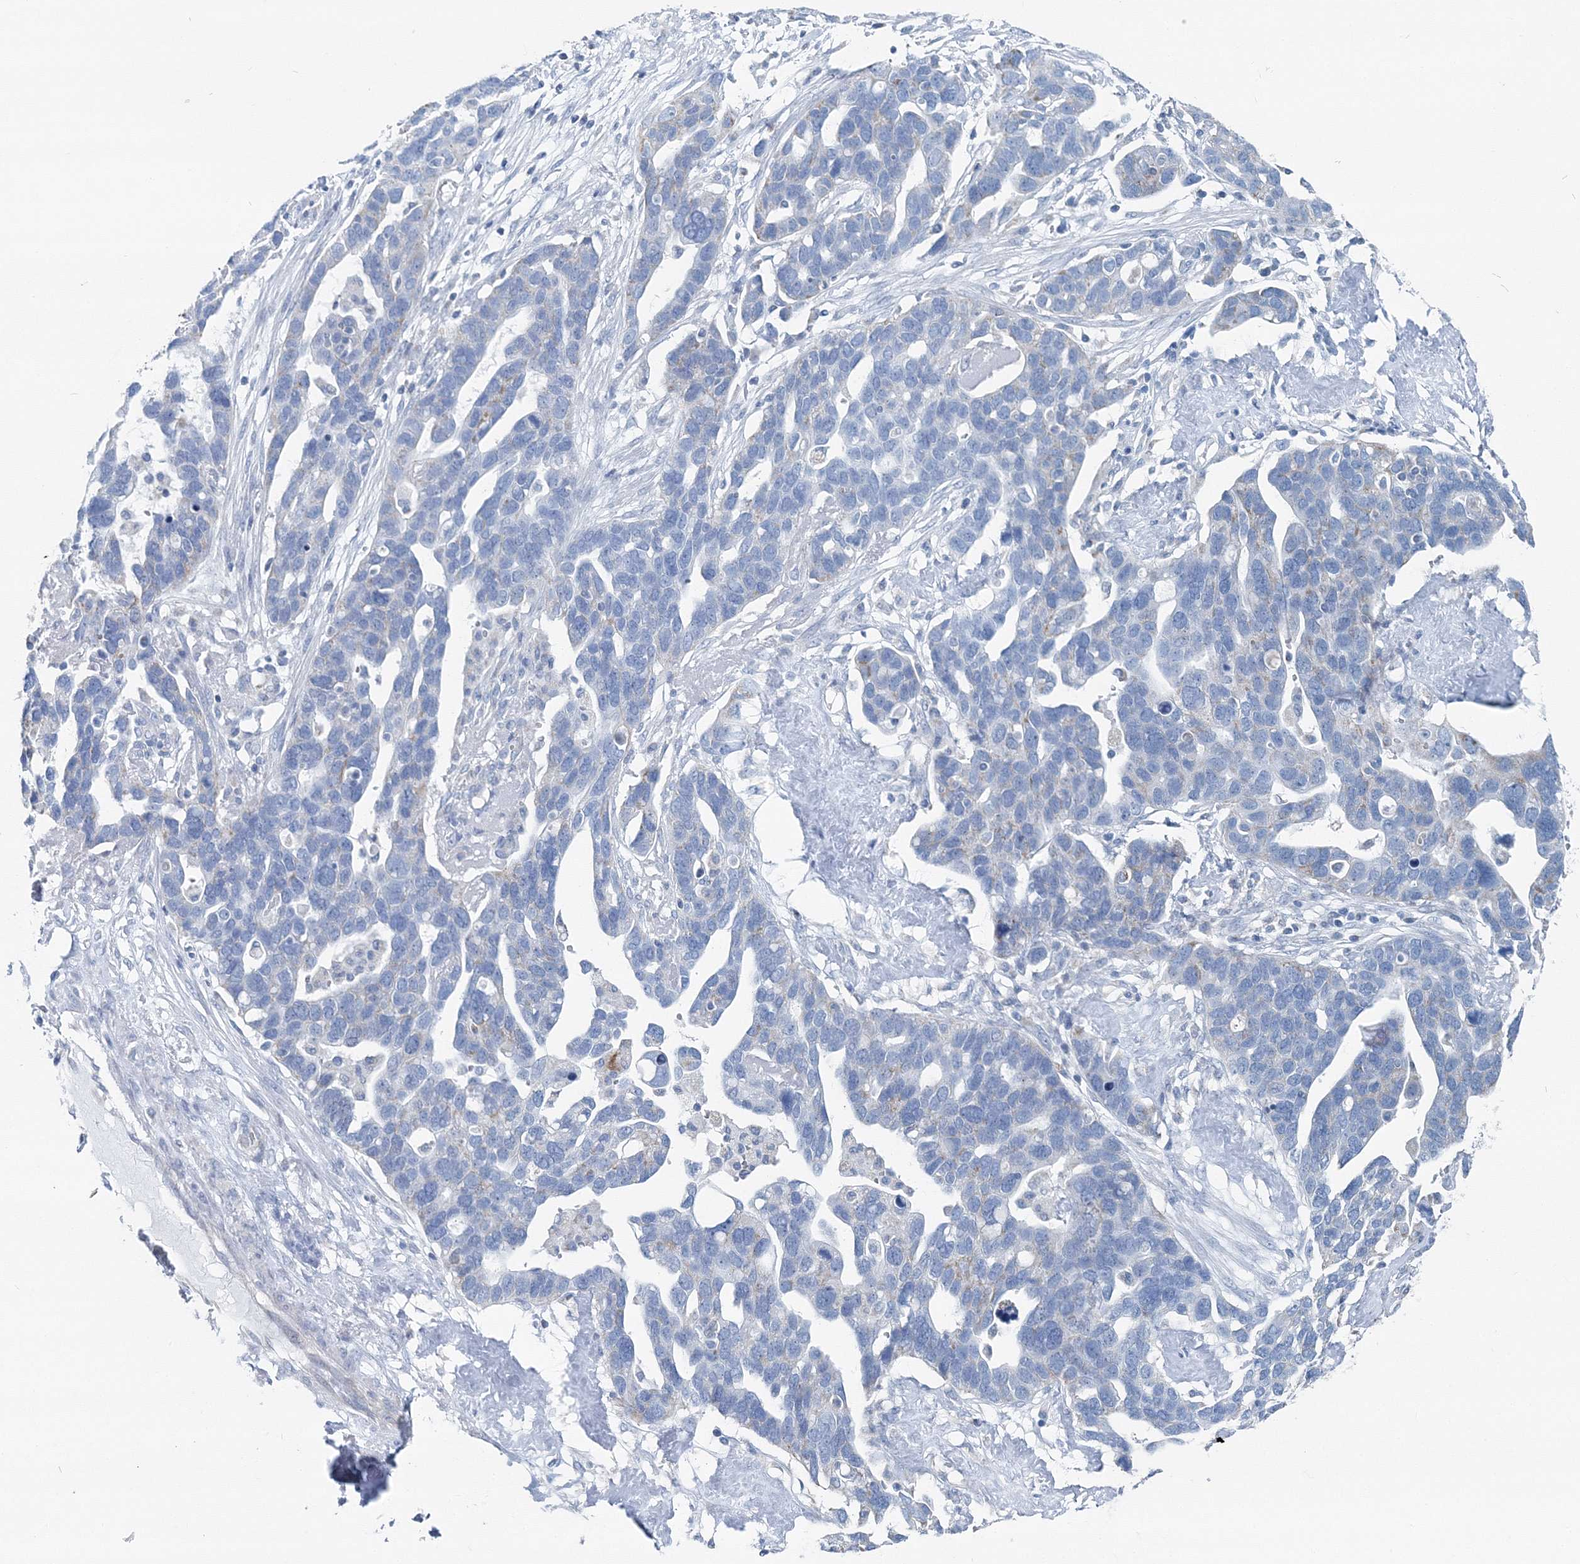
{"staining": {"intensity": "negative", "quantity": "none", "location": "none"}, "tissue": "ovarian cancer", "cell_type": "Tumor cells", "image_type": "cancer", "snomed": [{"axis": "morphology", "description": "Cystadenocarcinoma, serous, NOS"}, {"axis": "topography", "description": "Ovary"}], "caption": "A high-resolution photomicrograph shows immunohistochemistry (IHC) staining of ovarian cancer, which displays no significant expression in tumor cells. The staining was performed using DAB to visualize the protein expression in brown, while the nuclei were stained in blue with hematoxylin (Magnification: 20x).", "gene": "GABARAPL2", "patient": {"sex": "female", "age": 54}}